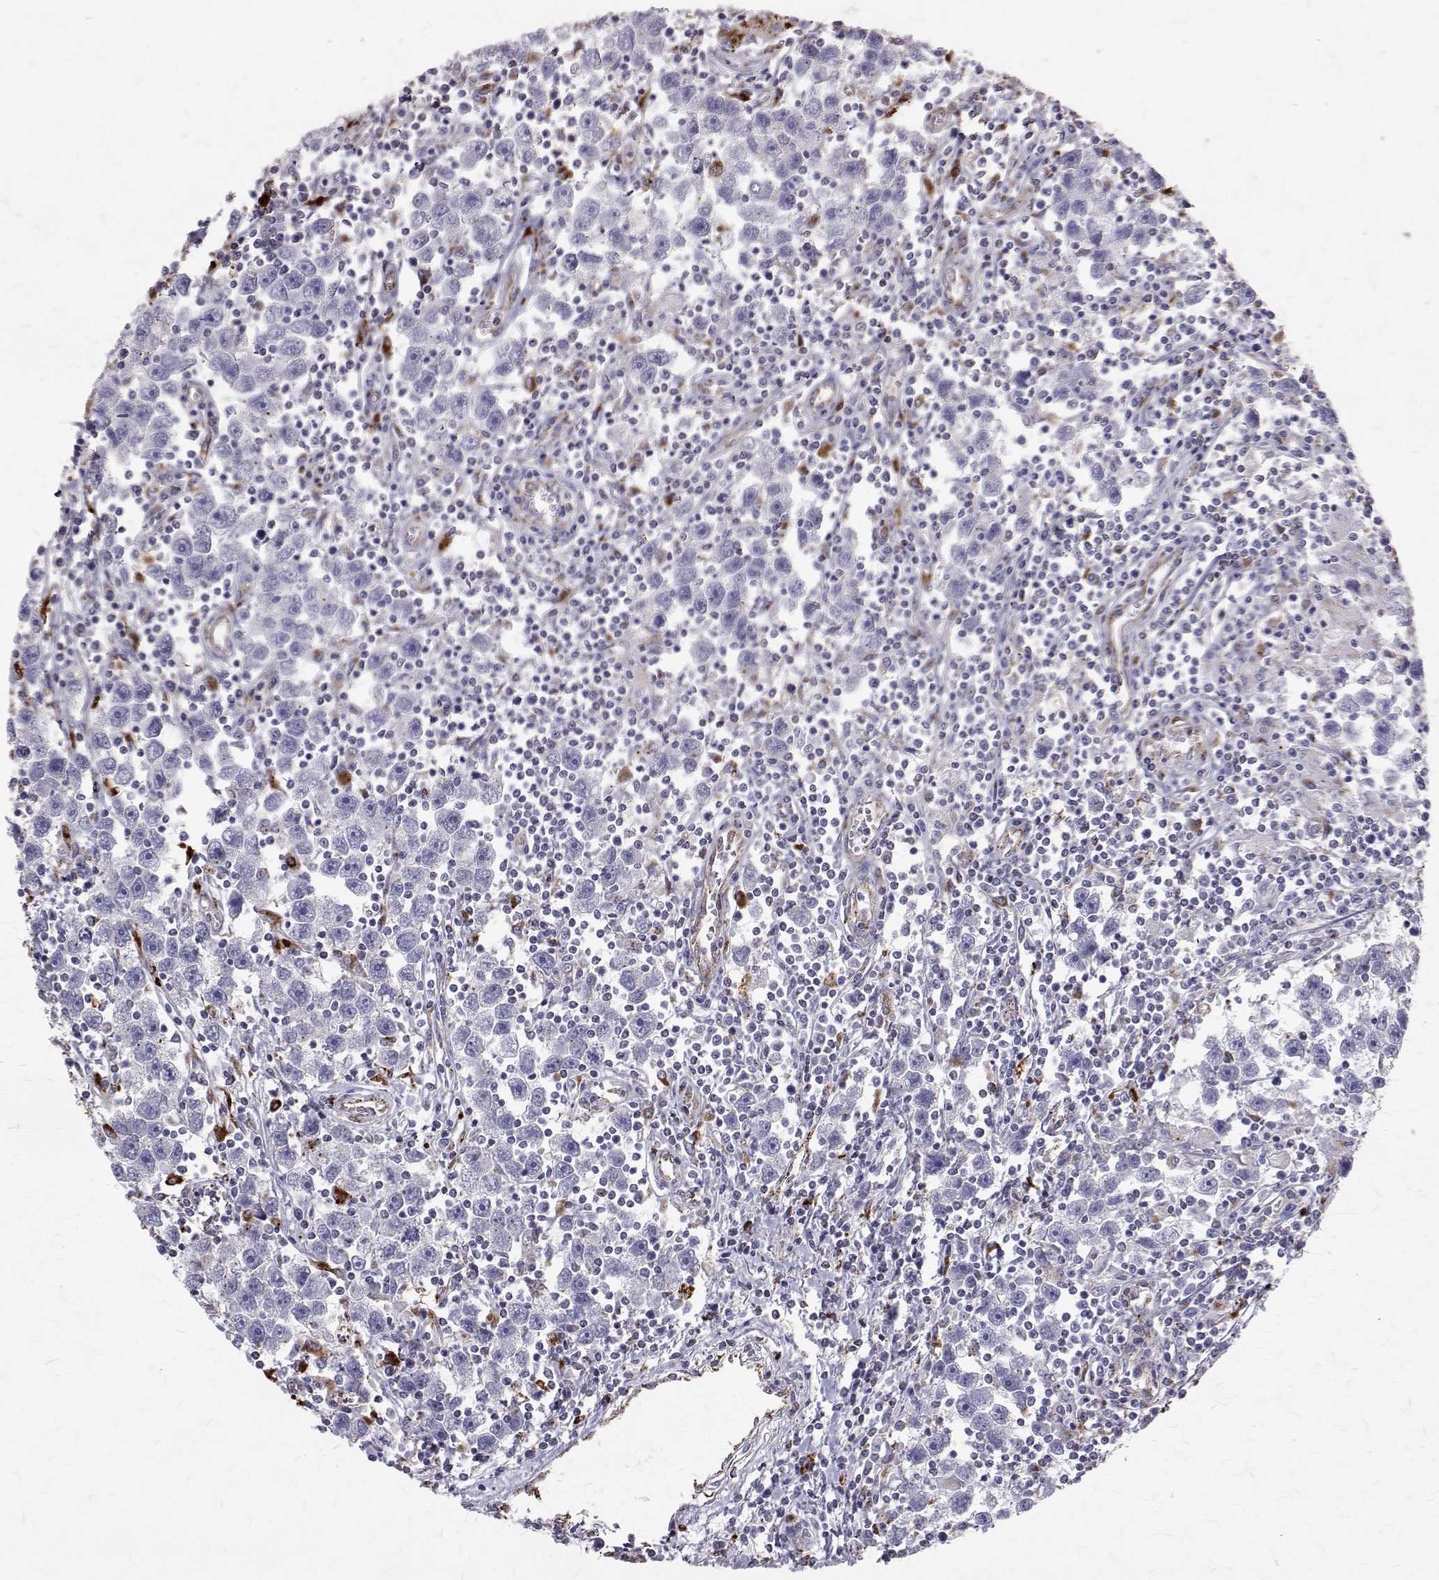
{"staining": {"intensity": "negative", "quantity": "none", "location": "none"}, "tissue": "testis cancer", "cell_type": "Tumor cells", "image_type": "cancer", "snomed": [{"axis": "morphology", "description": "Seminoma, NOS"}, {"axis": "topography", "description": "Testis"}], "caption": "Immunohistochemical staining of human testis cancer (seminoma) reveals no significant expression in tumor cells. The staining was performed using DAB (3,3'-diaminobenzidine) to visualize the protein expression in brown, while the nuclei were stained in blue with hematoxylin (Magnification: 20x).", "gene": "TPP1", "patient": {"sex": "male", "age": 30}}